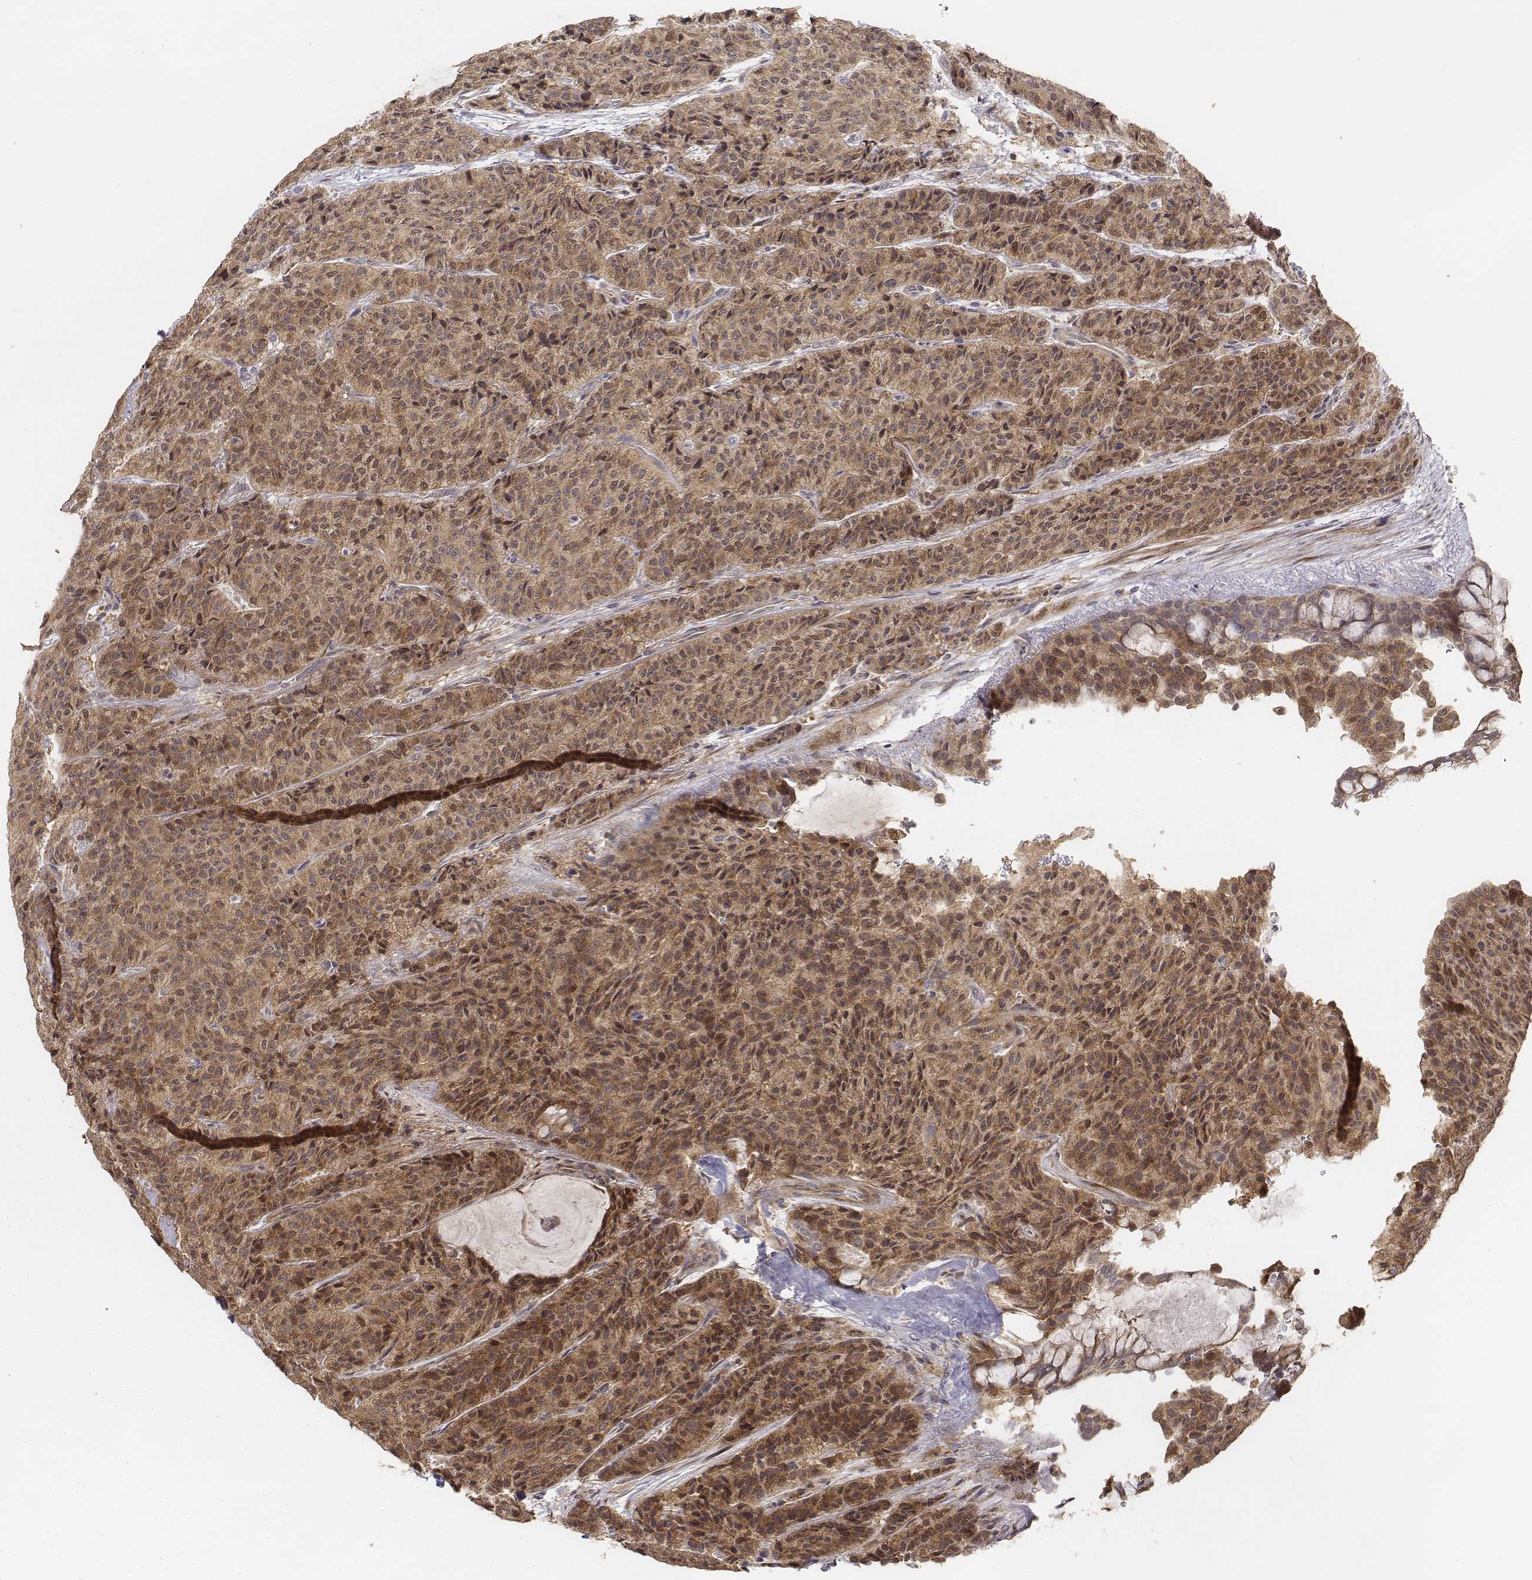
{"staining": {"intensity": "moderate", "quantity": ">75%", "location": "cytoplasmic/membranous"}, "tissue": "carcinoid", "cell_type": "Tumor cells", "image_type": "cancer", "snomed": [{"axis": "morphology", "description": "Carcinoid, malignant, NOS"}, {"axis": "topography", "description": "Lung"}], "caption": "Carcinoid stained with a protein marker demonstrates moderate staining in tumor cells.", "gene": "FBXO21", "patient": {"sex": "male", "age": 71}}